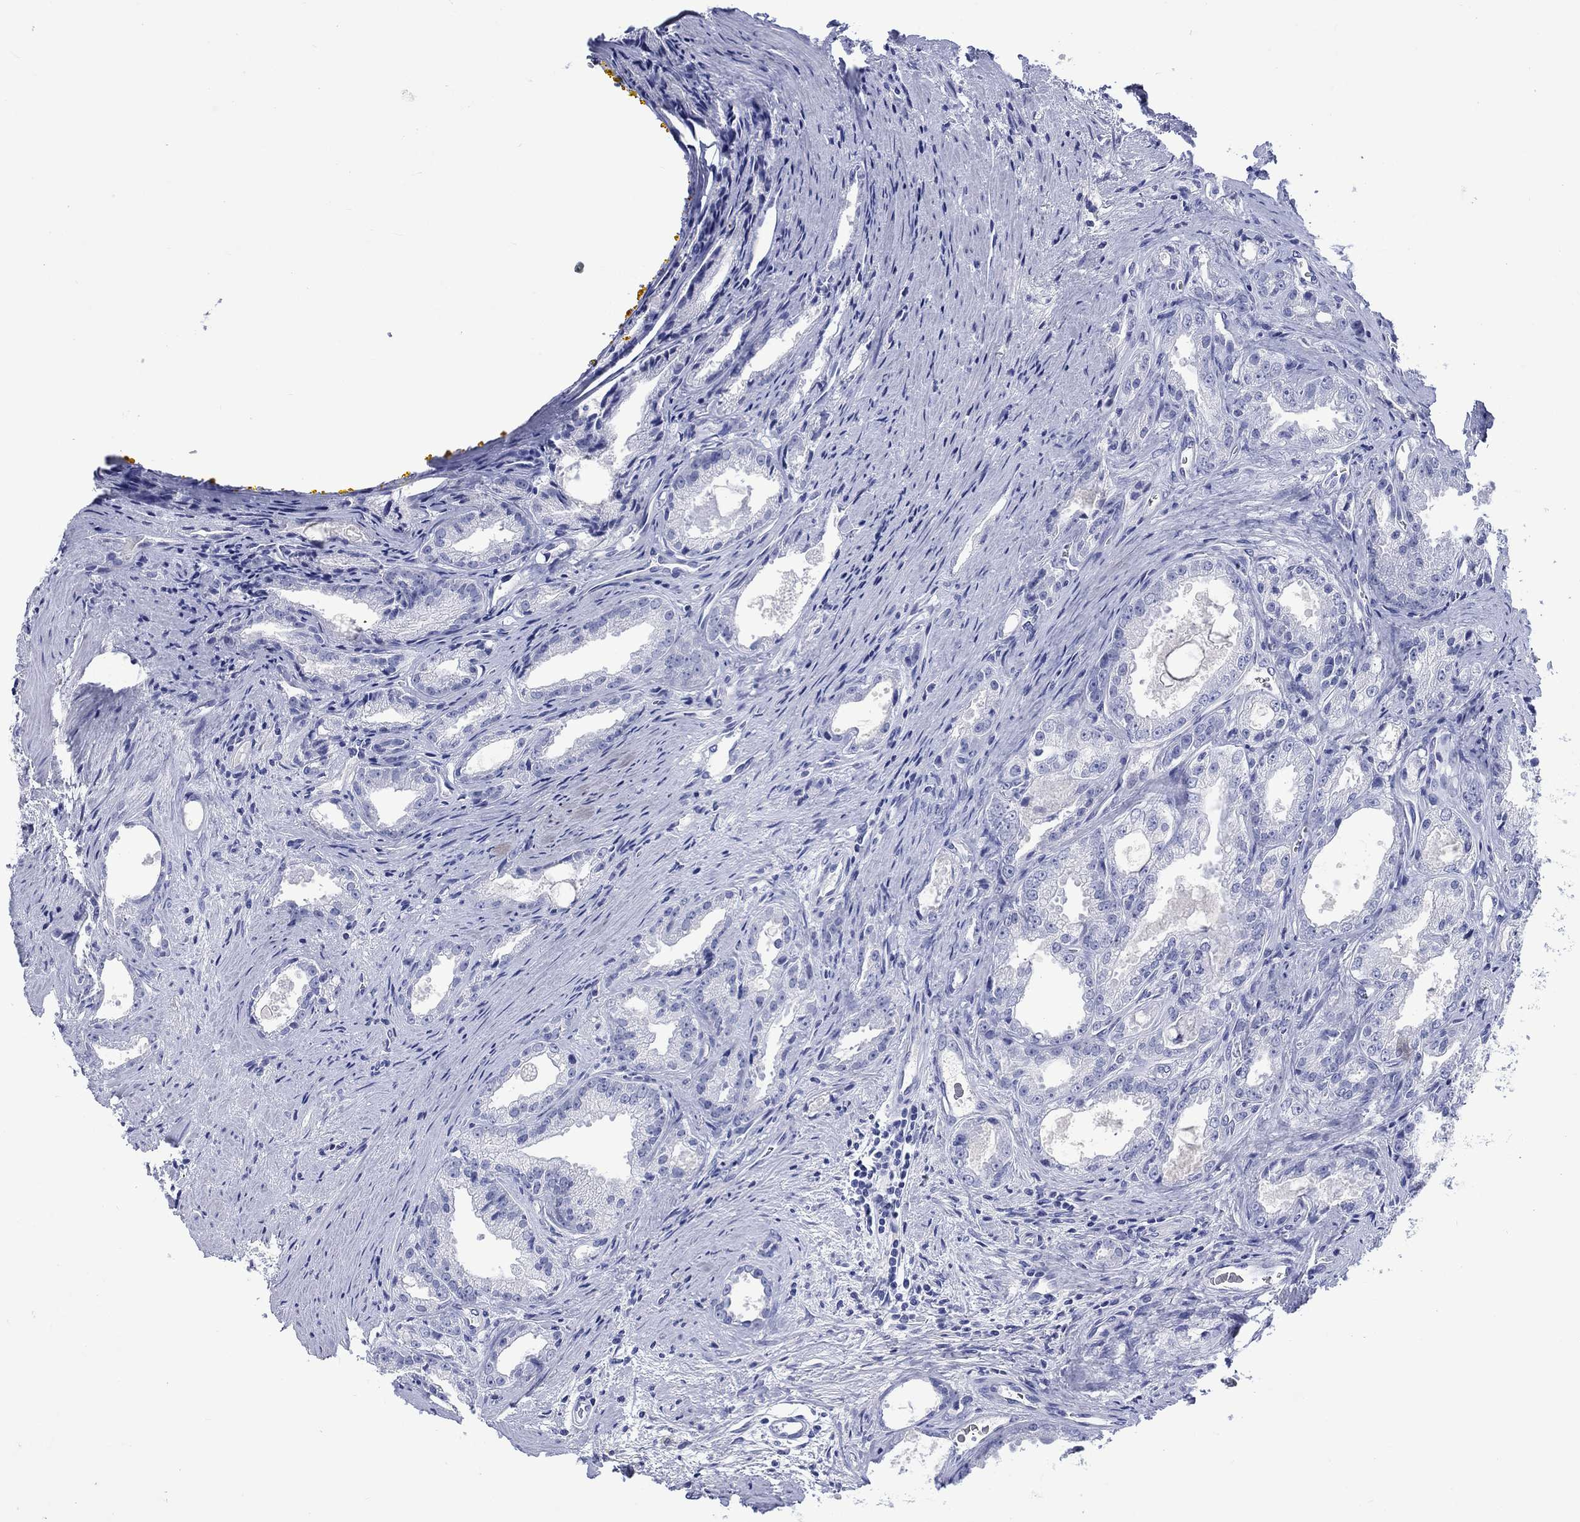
{"staining": {"intensity": "negative", "quantity": "none", "location": "none"}, "tissue": "prostate cancer", "cell_type": "Tumor cells", "image_type": "cancer", "snomed": [{"axis": "morphology", "description": "Adenocarcinoma, NOS"}, {"axis": "morphology", "description": "Adenocarcinoma, High grade"}, {"axis": "topography", "description": "Prostate"}], "caption": "Immunohistochemical staining of human prostate high-grade adenocarcinoma reveals no significant expression in tumor cells. The staining was performed using DAB to visualize the protein expression in brown, while the nuclei were stained in blue with hematoxylin (Magnification: 20x).", "gene": "CACNG3", "patient": {"sex": "male", "age": 70}}